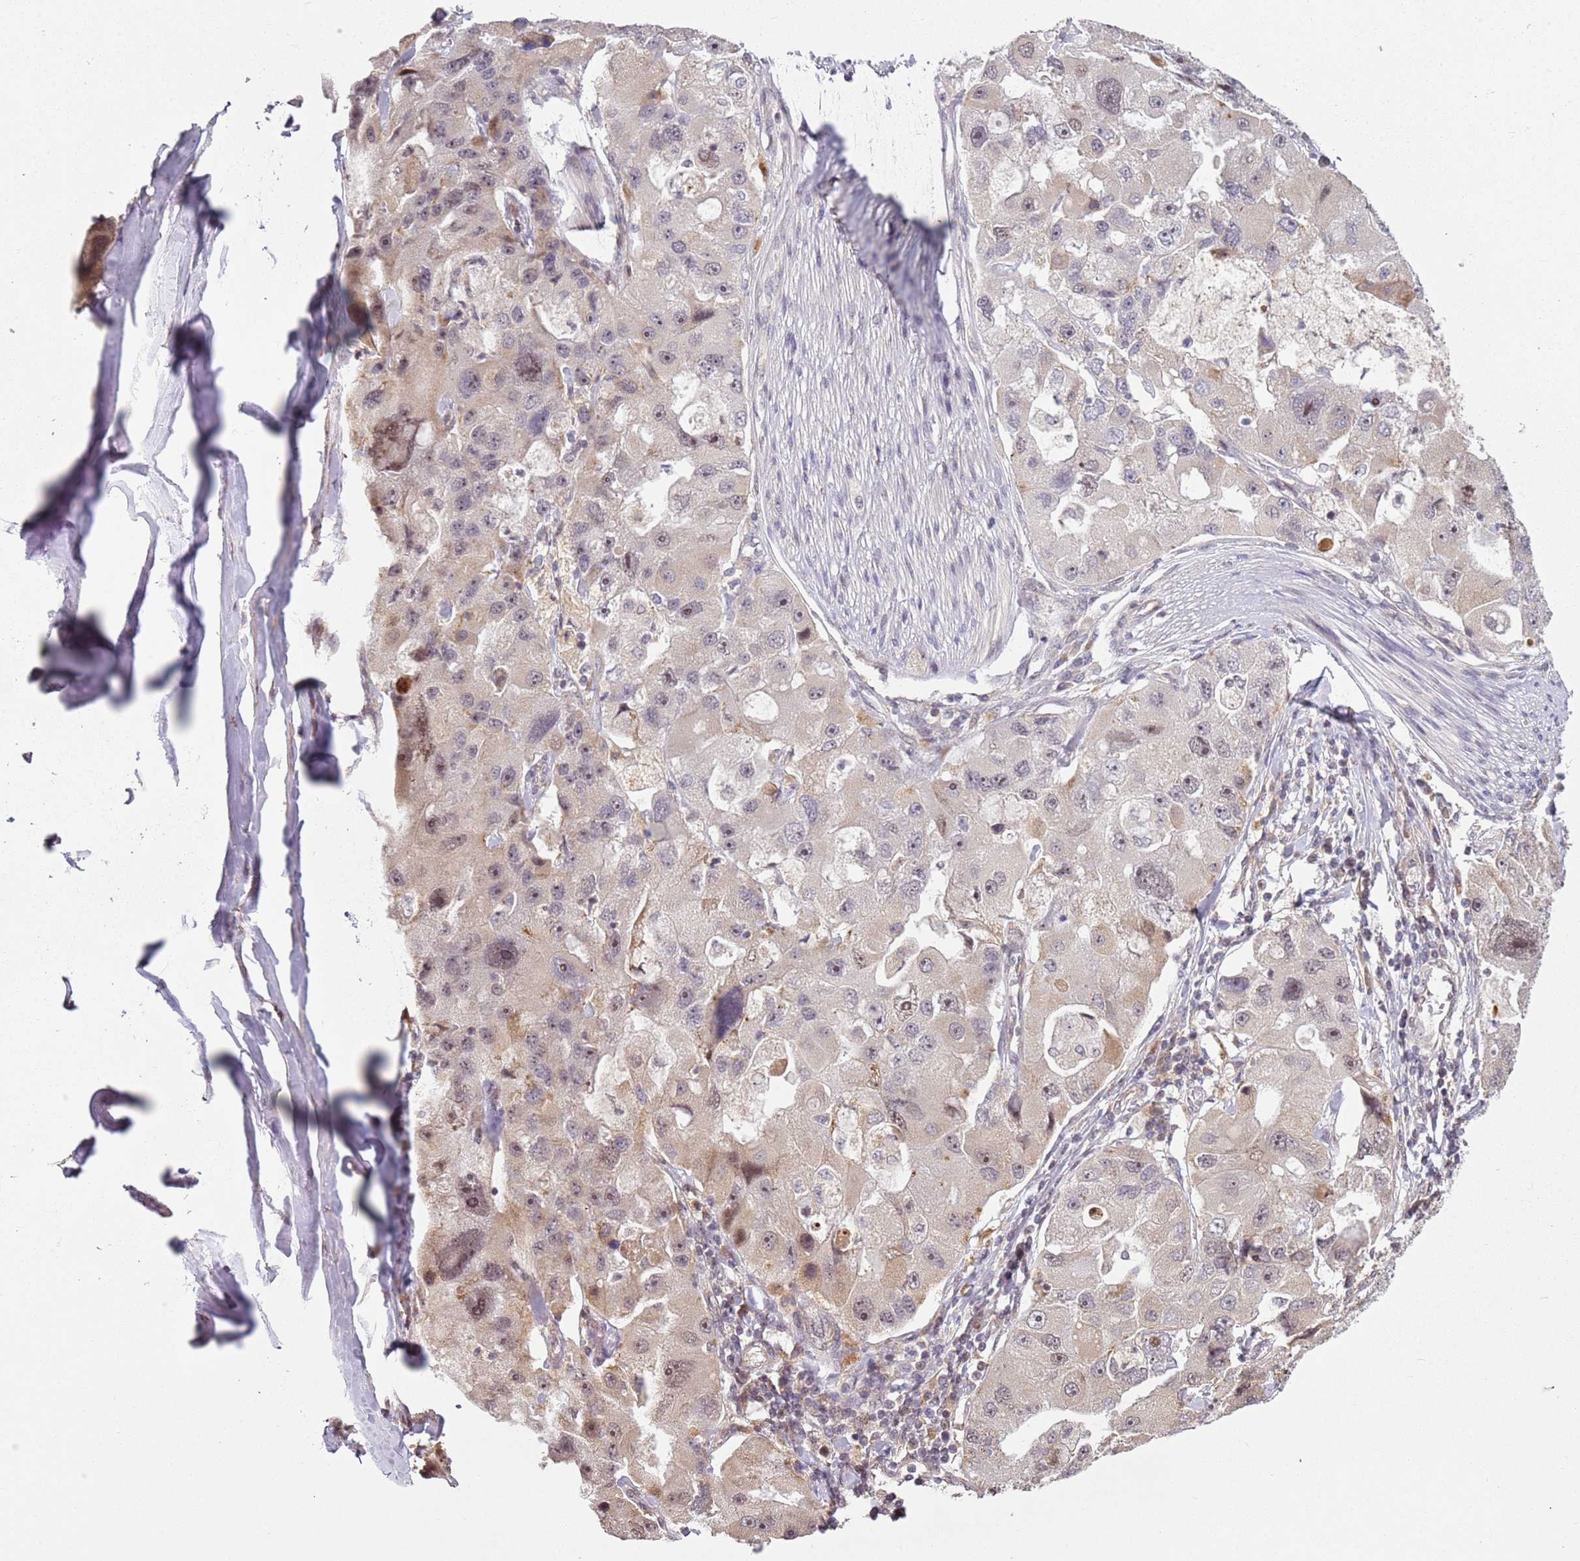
{"staining": {"intensity": "moderate", "quantity": "<25%", "location": "cytoplasmic/membranous,nuclear"}, "tissue": "lung cancer", "cell_type": "Tumor cells", "image_type": "cancer", "snomed": [{"axis": "morphology", "description": "Adenocarcinoma, NOS"}, {"axis": "topography", "description": "Lung"}], "caption": "Protein analysis of lung adenocarcinoma tissue exhibits moderate cytoplasmic/membranous and nuclear staining in about <25% of tumor cells. Immunohistochemistry (ihc) stains the protein in brown and the nuclei are stained blue.", "gene": "CHURC1", "patient": {"sex": "female", "age": 54}}